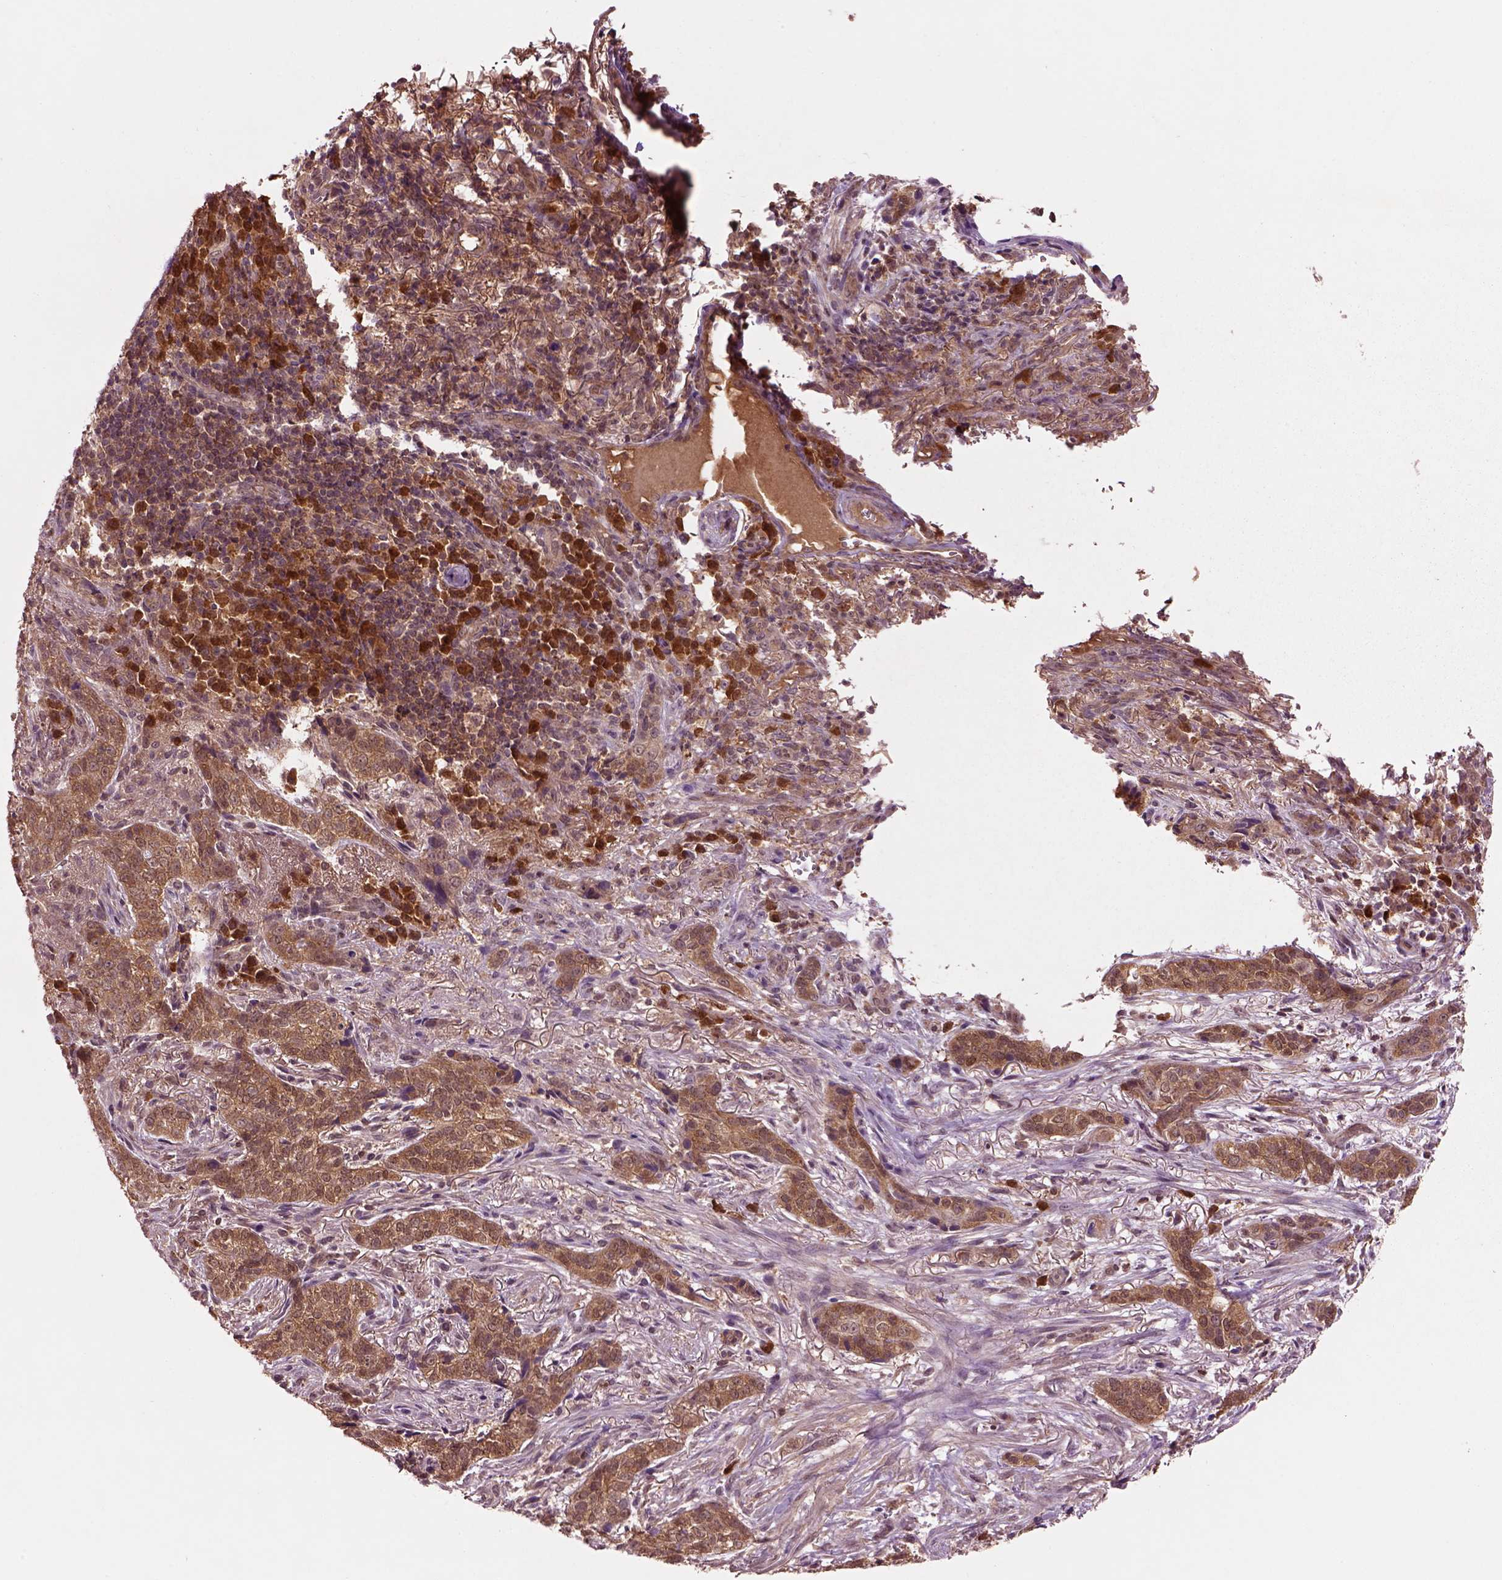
{"staining": {"intensity": "moderate", "quantity": ">75%", "location": "cytoplasmic/membranous"}, "tissue": "skin cancer", "cell_type": "Tumor cells", "image_type": "cancer", "snomed": [{"axis": "morphology", "description": "Basal cell carcinoma"}, {"axis": "topography", "description": "Skin"}], "caption": "Skin cancer (basal cell carcinoma) stained with a brown dye reveals moderate cytoplasmic/membranous positive positivity in about >75% of tumor cells.", "gene": "MDP1", "patient": {"sex": "female", "age": 69}}